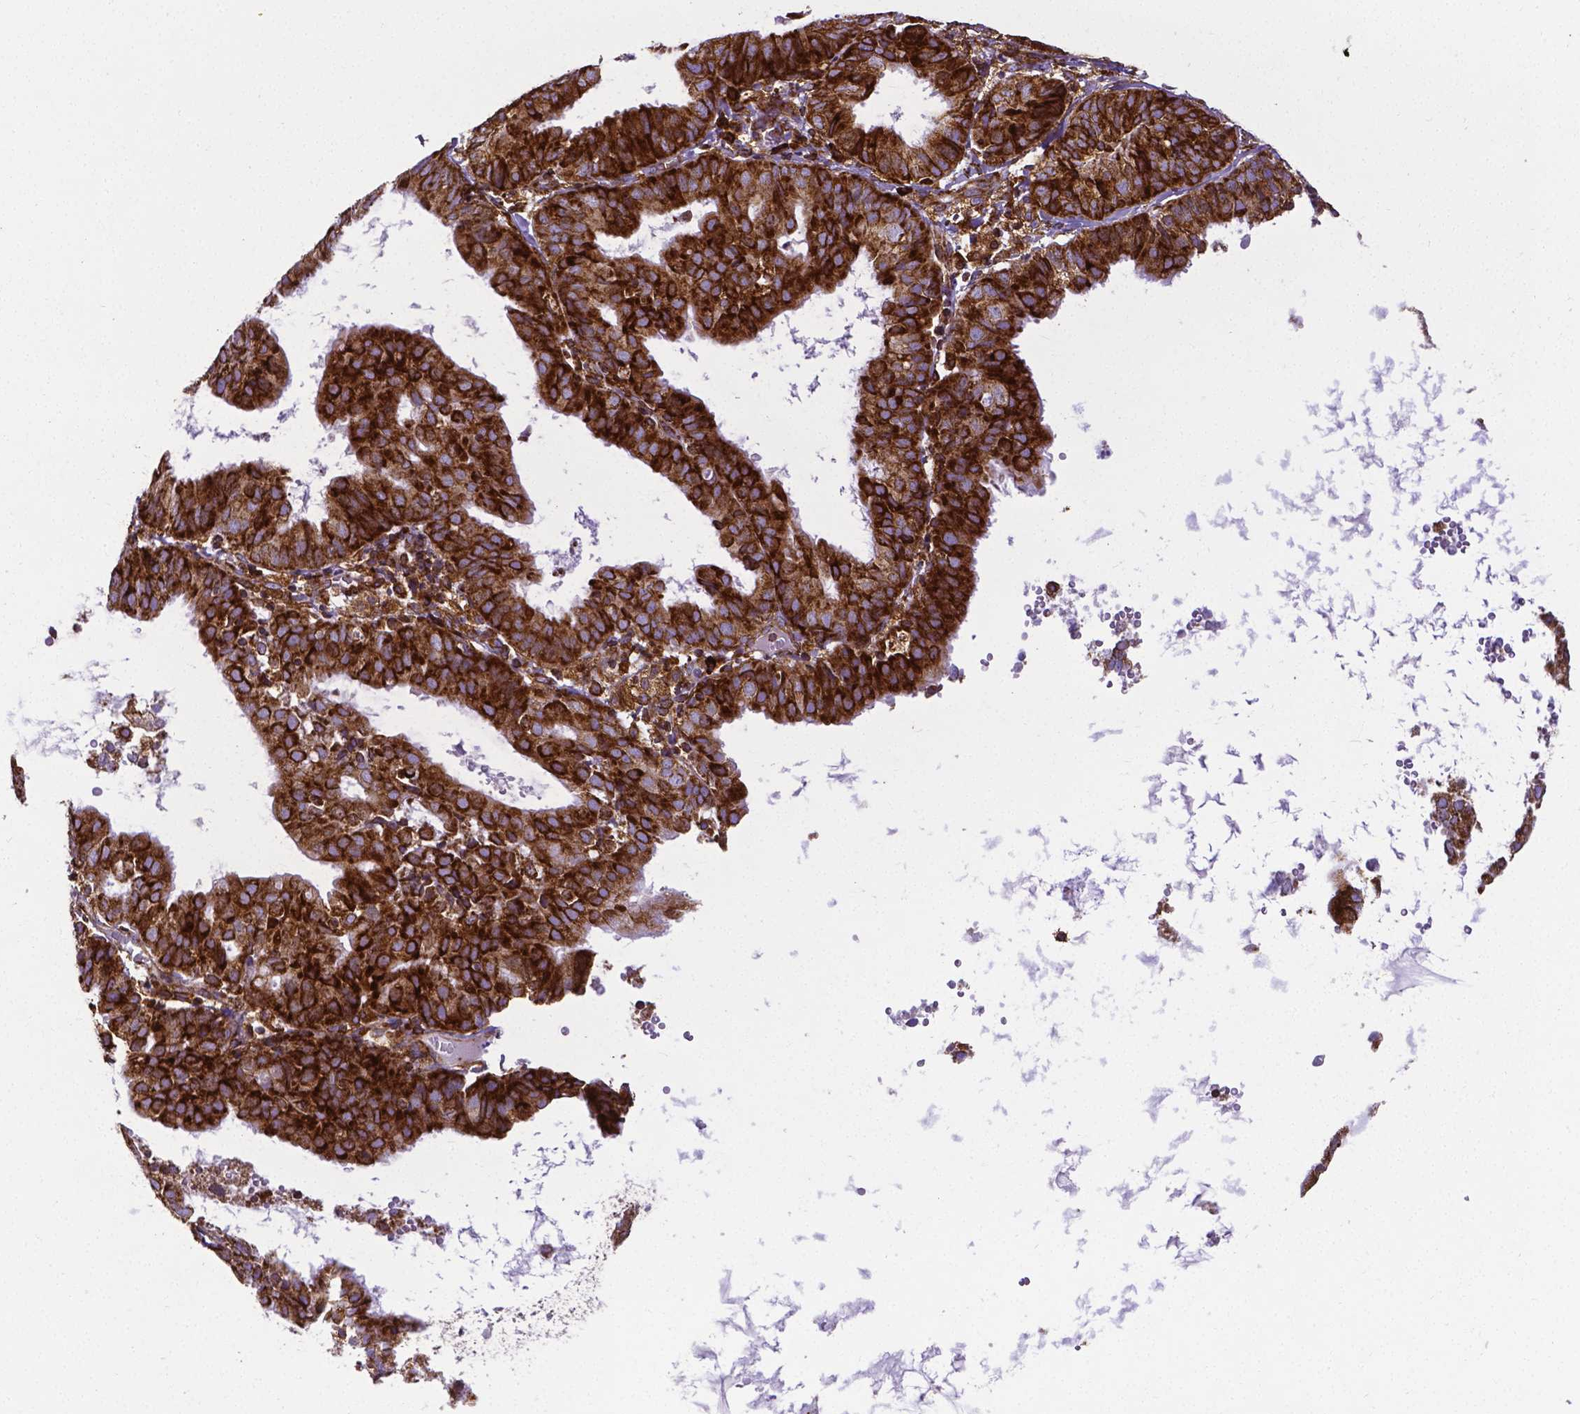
{"staining": {"intensity": "strong", "quantity": ">75%", "location": "cytoplasmic/membranous"}, "tissue": "endometrial cancer", "cell_type": "Tumor cells", "image_type": "cancer", "snomed": [{"axis": "morphology", "description": "Adenocarcinoma, NOS"}, {"axis": "topography", "description": "Endometrium"}], "caption": "The micrograph exhibits a brown stain indicating the presence of a protein in the cytoplasmic/membranous of tumor cells in adenocarcinoma (endometrial). (Brightfield microscopy of DAB IHC at high magnification).", "gene": "MTDH", "patient": {"sex": "female", "age": 80}}